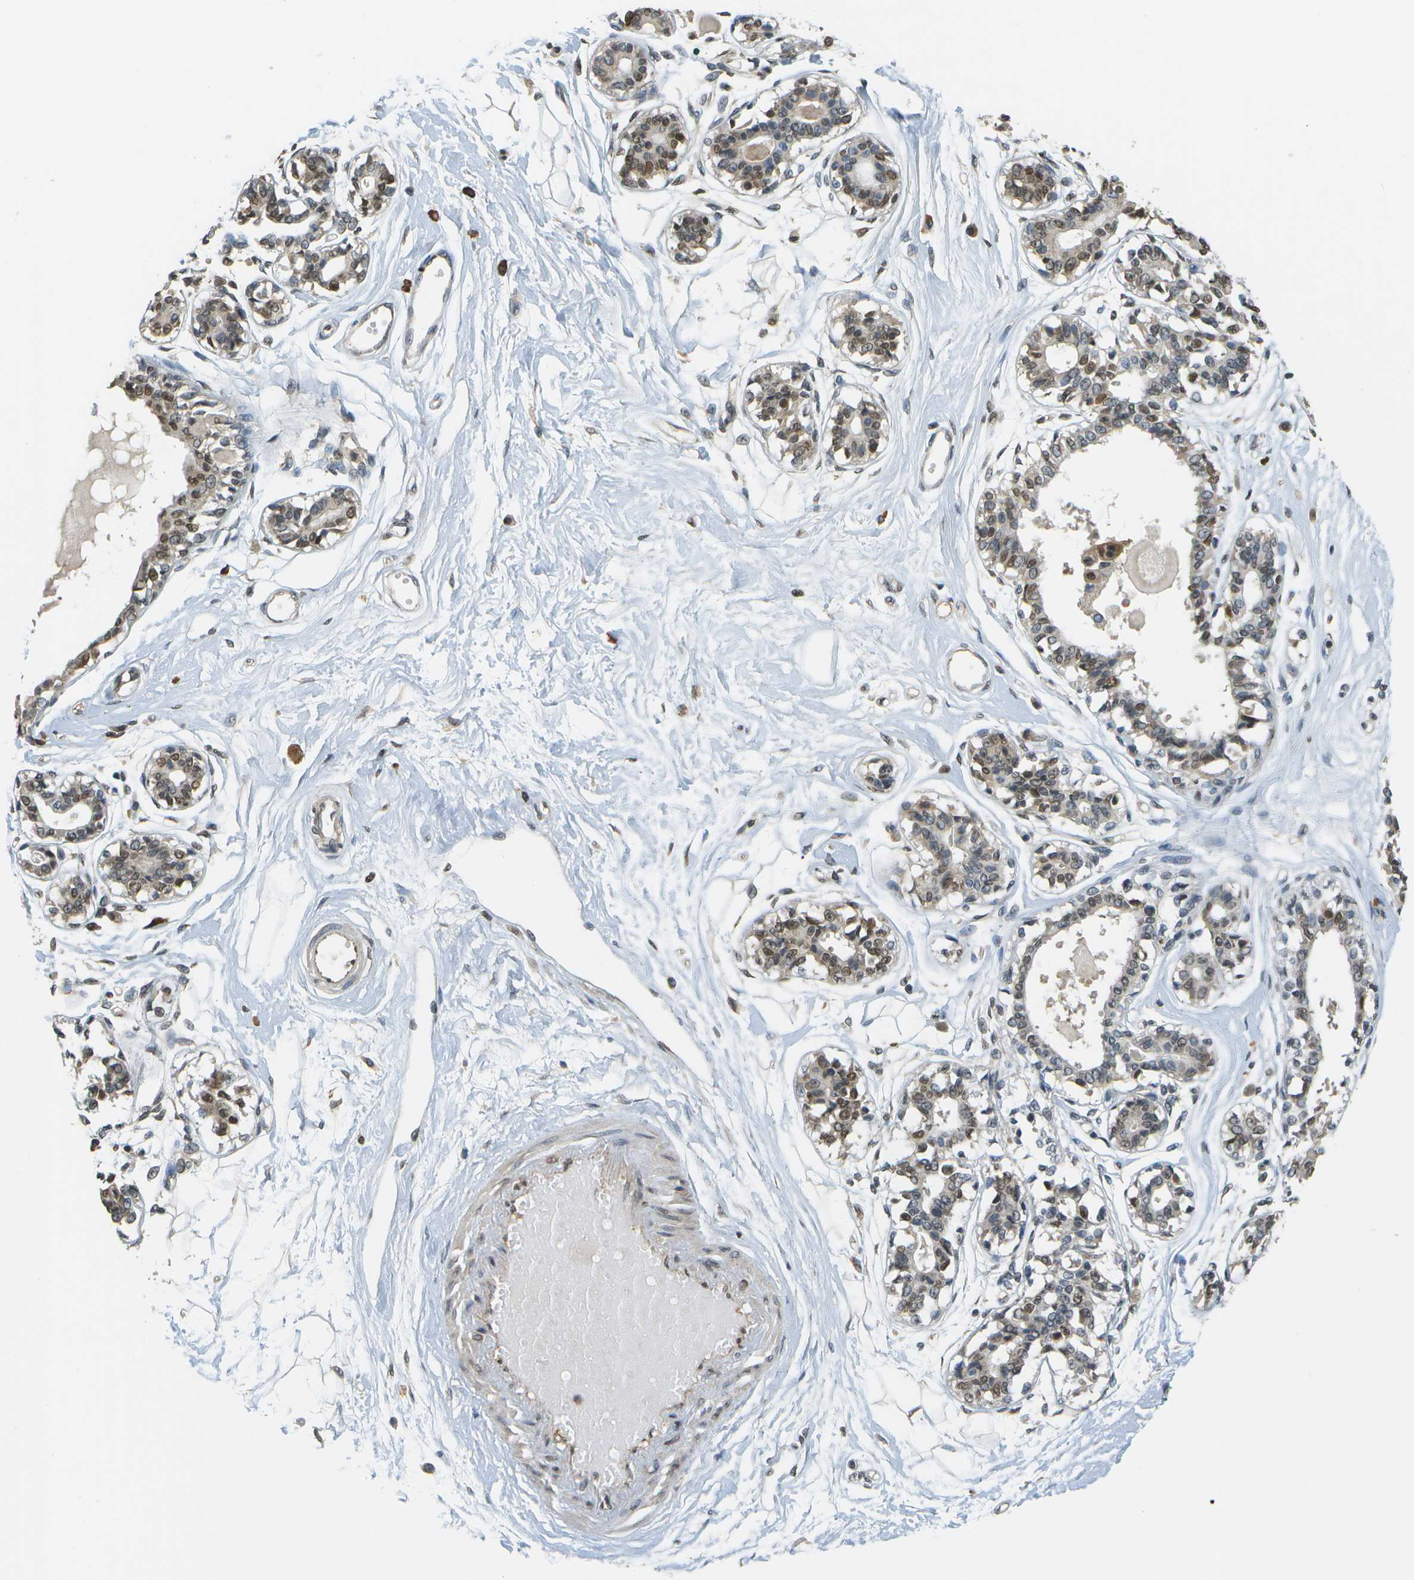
{"staining": {"intensity": "weak", "quantity": ">75%", "location": "cytoplasmic/membranous,nuclear"}, "tissue": "breast", "cell_type": "Adipocytes", "image_type": "normal", "snomed": [{"axis": "morphology", "description": "Normal tissue, NOS"}, {"axis": "topography", "description": "Breast"}], "caption": "Immunohistochemistry staining of benign breast, which shows low levels of weak cytoplasmic/membranous,nuclear expression in about >75% of adipocytes indicating weak cytoplasmic/membranous,nuclear protein staining. The staining was performed using DAB (brown) for protein detection and nuclei were counterstained in hematoxylin (blue).", "gene": "ABL2", "patient": {"sex": "female", "age": 45}}